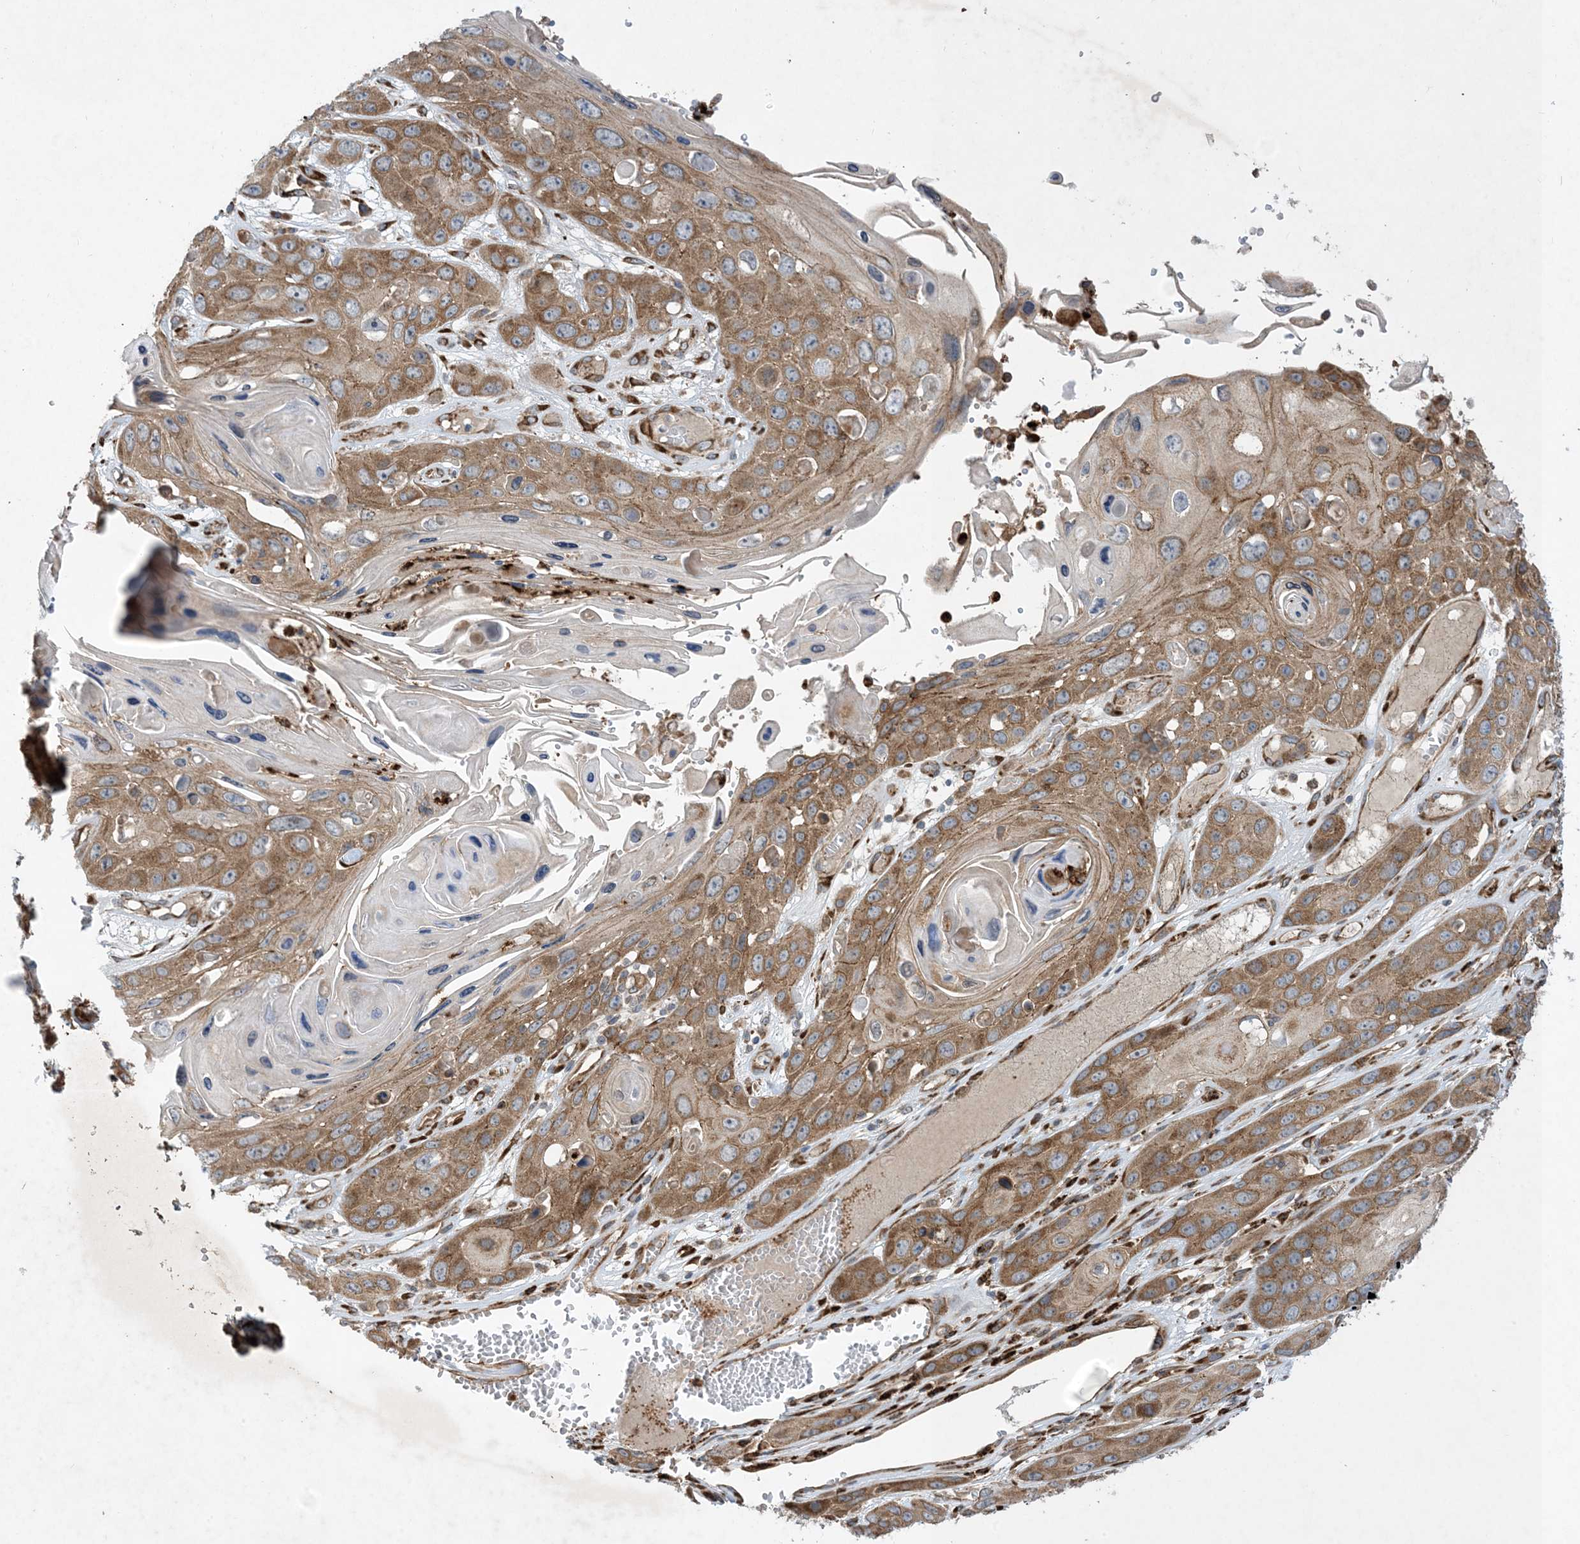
{"staining": {"intensity": "moderate", "quantity": ">75%", "location": "cytoplasmic/membranous"}, "tissue": "skin cancer", "cell_type": "Tumor cells", "image_type": "cancer", "snomed": [{"axis": "morphology", "description": "Squamous cell carcinoma, NOS"}, {"axis": "topography", "description": "Skin"}], "caption": "Skin squamous cell carcinoma stained with immunohistochemistry (IHC) exhibits moderate cytoplasmic/membranous positivity in approximately >75% of tumor cells. The protein is shown in brown color, while the nuclei are stained blue.", "gene": "OTOP1", "patient": {"sex": "male", "age": 55}}